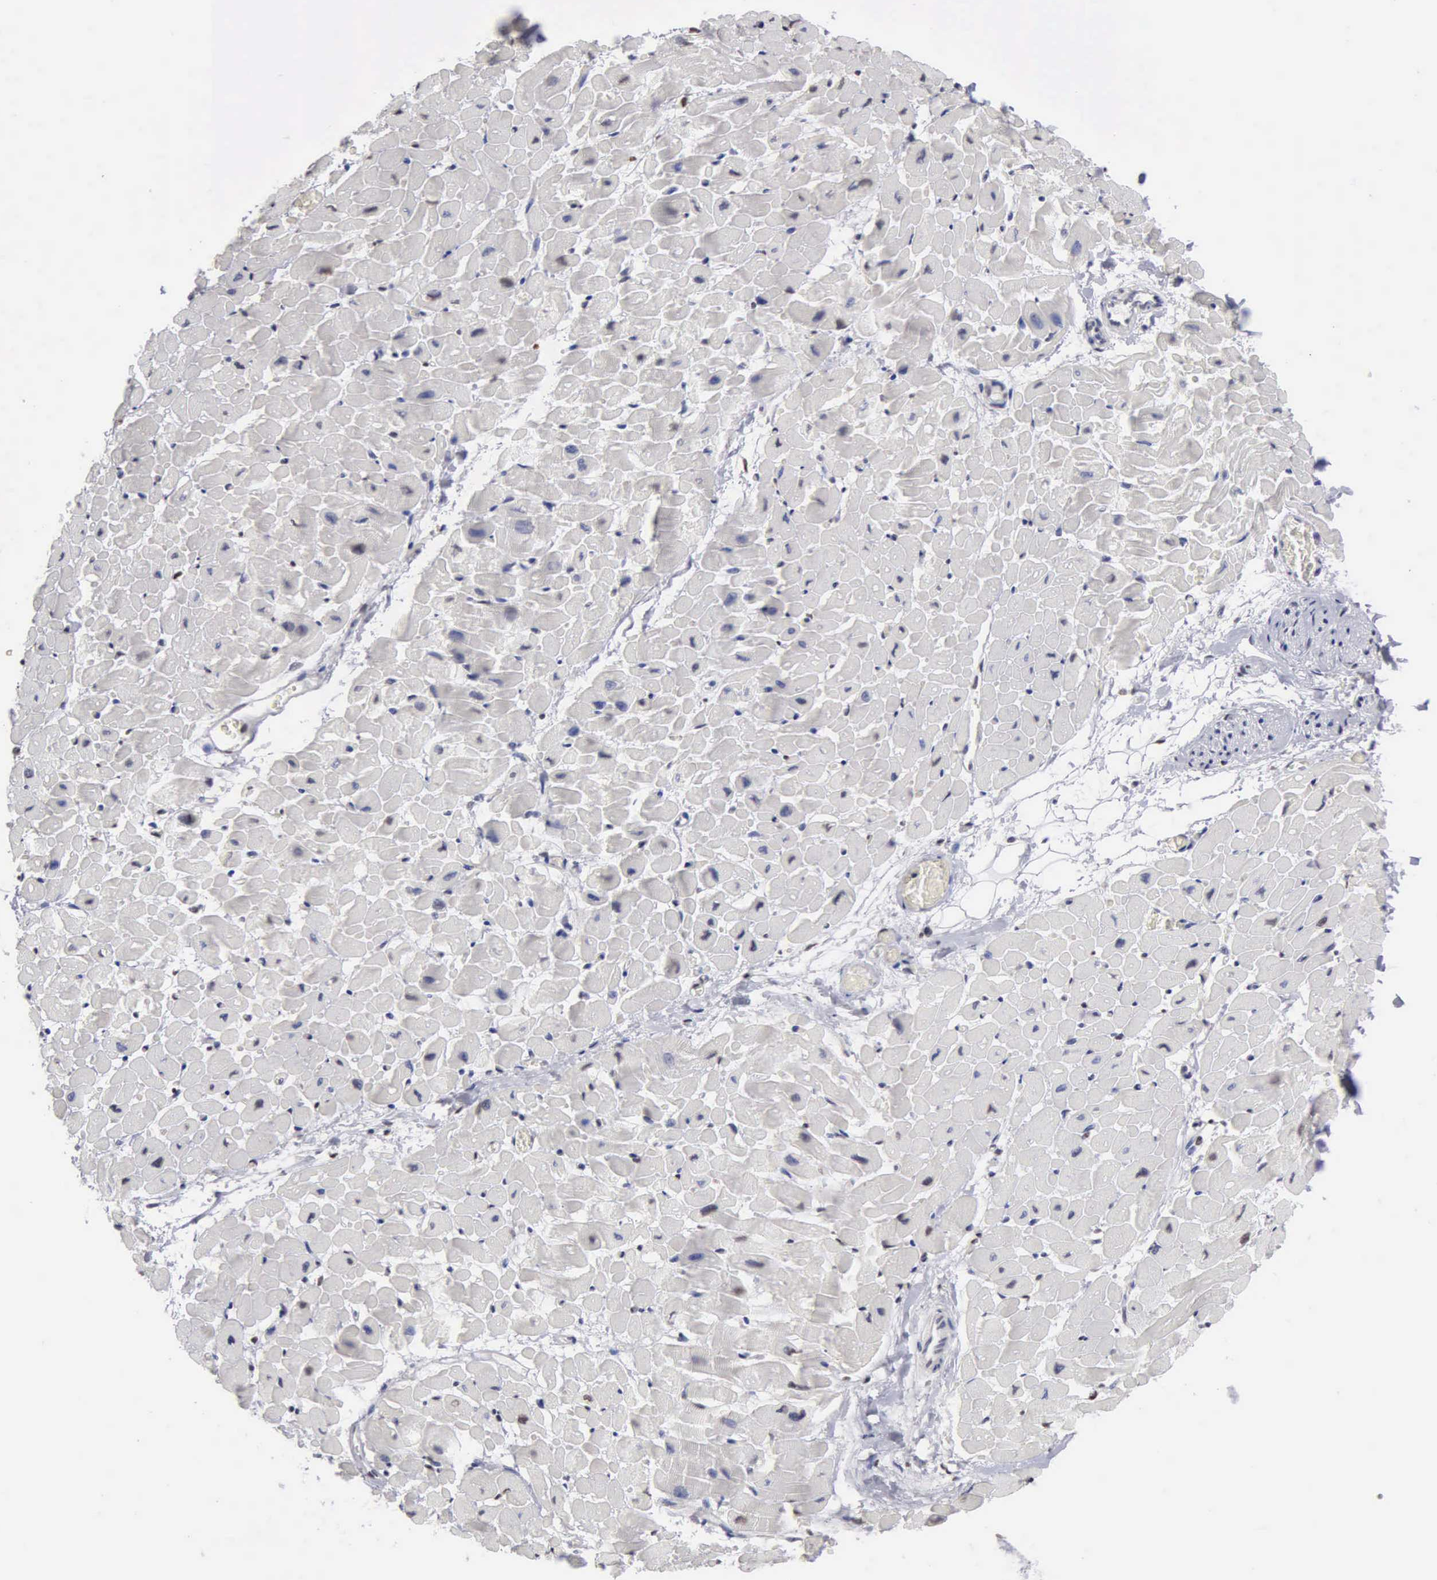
{"staining": {"intensity": "negative", "quantity": "none", "location": "none"}, "tissue": "heart muscle", "cell_type": "Cardiomyocytes", "image_type": "normal", "snomed": [{"axis": "morphology", "description": "Normal tissue, NOS"}, {"axis": "topography", "description": "Heart"}], "caption": "Immunohistochemical staining of normal heart muscle shows no significant staining in cardiomyocytes.", "gene": "CCNG1", "patient": {"sex": "male", "age": 45}}